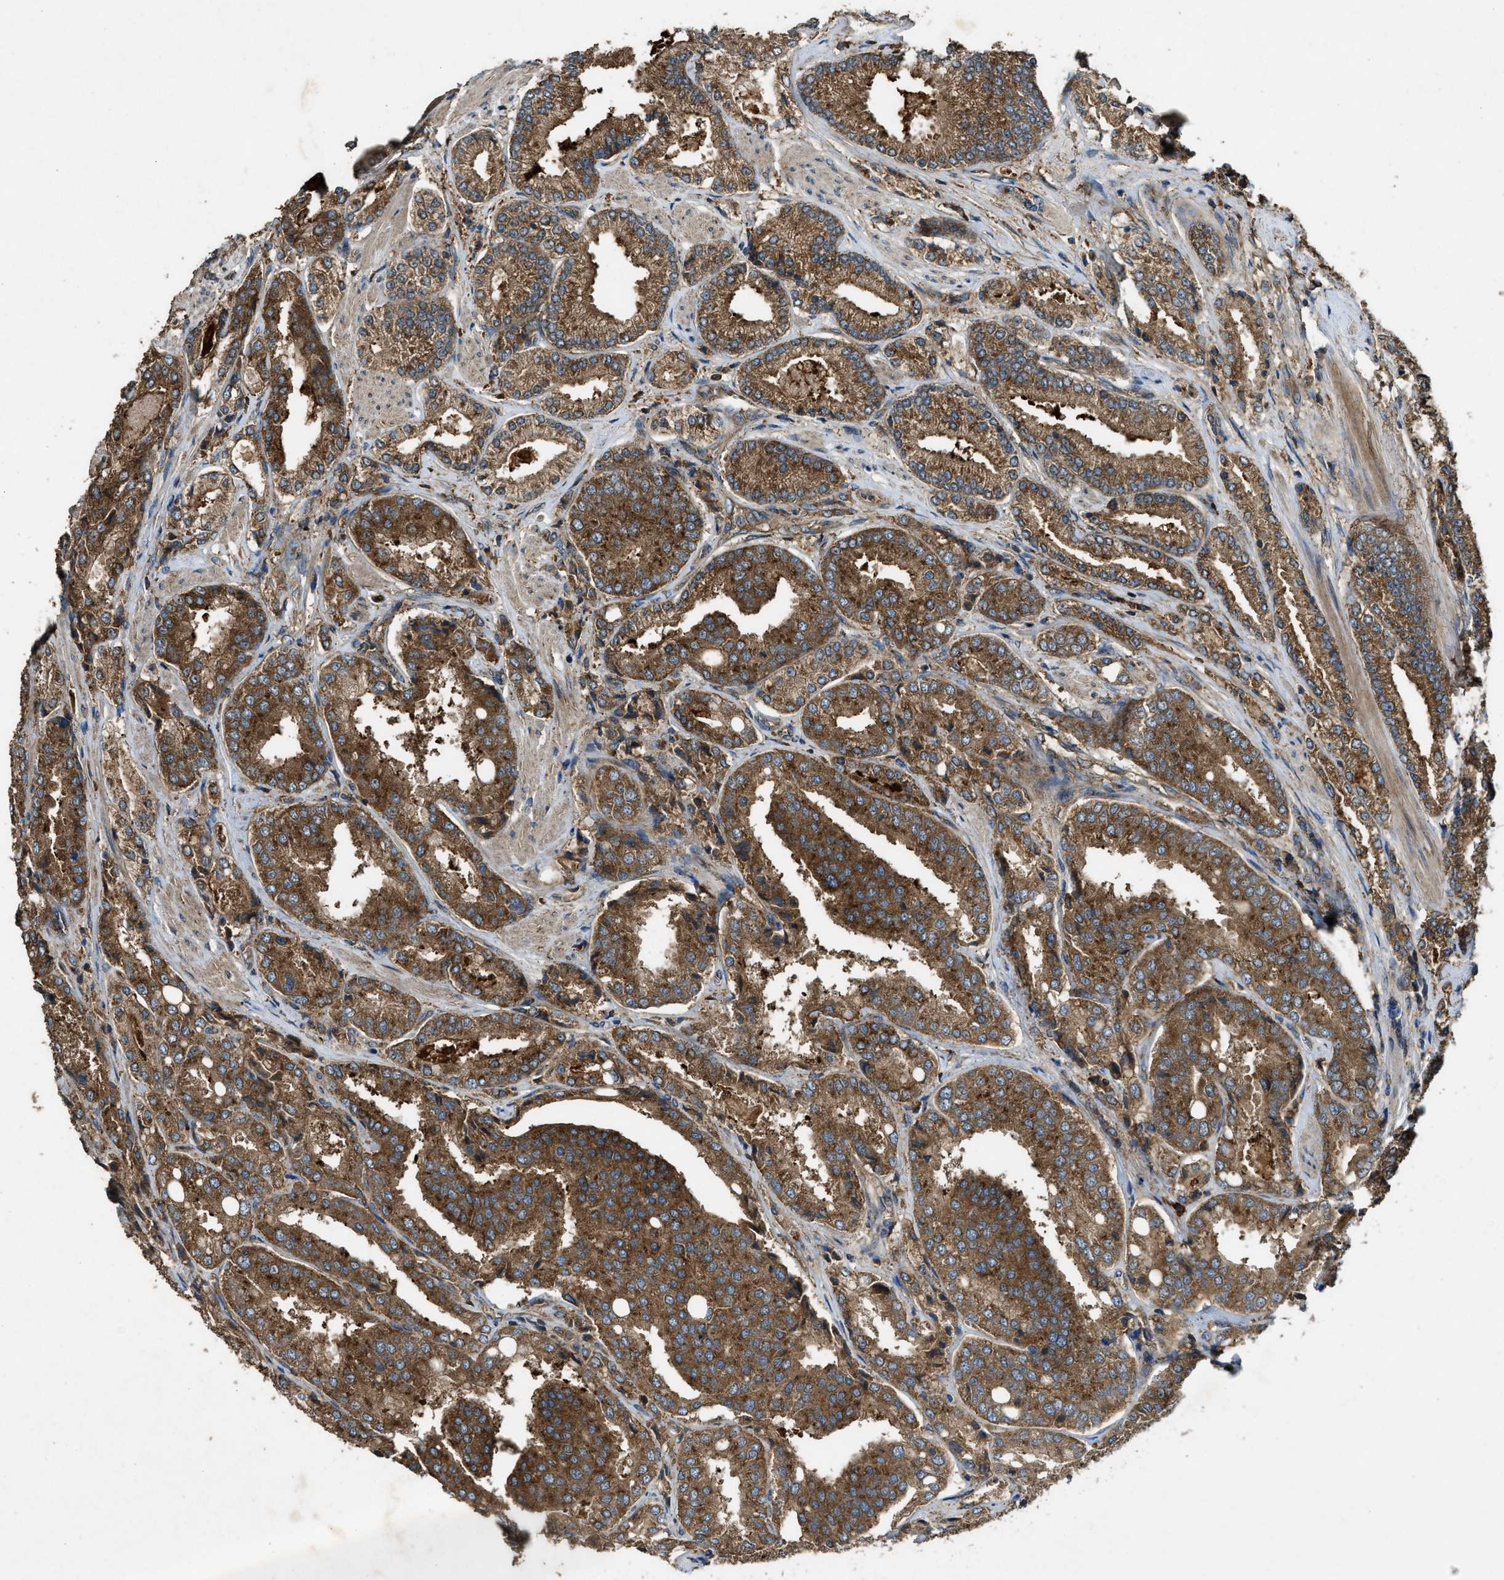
{"staining": {"intensity": "moderate", "quantity": ">75%", "location": "cytoplasmic/membranous"}, "tissue": "prostate cancer", "cell_type": "Tumor cells", "image_type": "cancer", "snomed": [{"axis": "morphology", "description": "Adenocarcinoma, High grade"}, {"axis": "topography", "description": "Prostate"}], "caption": "Brown immunohistochemical staining in human prostate cancer (adenocarcinoma (high-grade)) shows moderate cytoplasmic/membranous expression in about >75% of tumor cells. The staining was performed using DAB to visualize the protein expression in brown, while the nuclei were stained in blue with hematoxylin (Magnification: 20x).", "gene": "MAP3K8", "patient": {"sex": "male", "age": 50}}